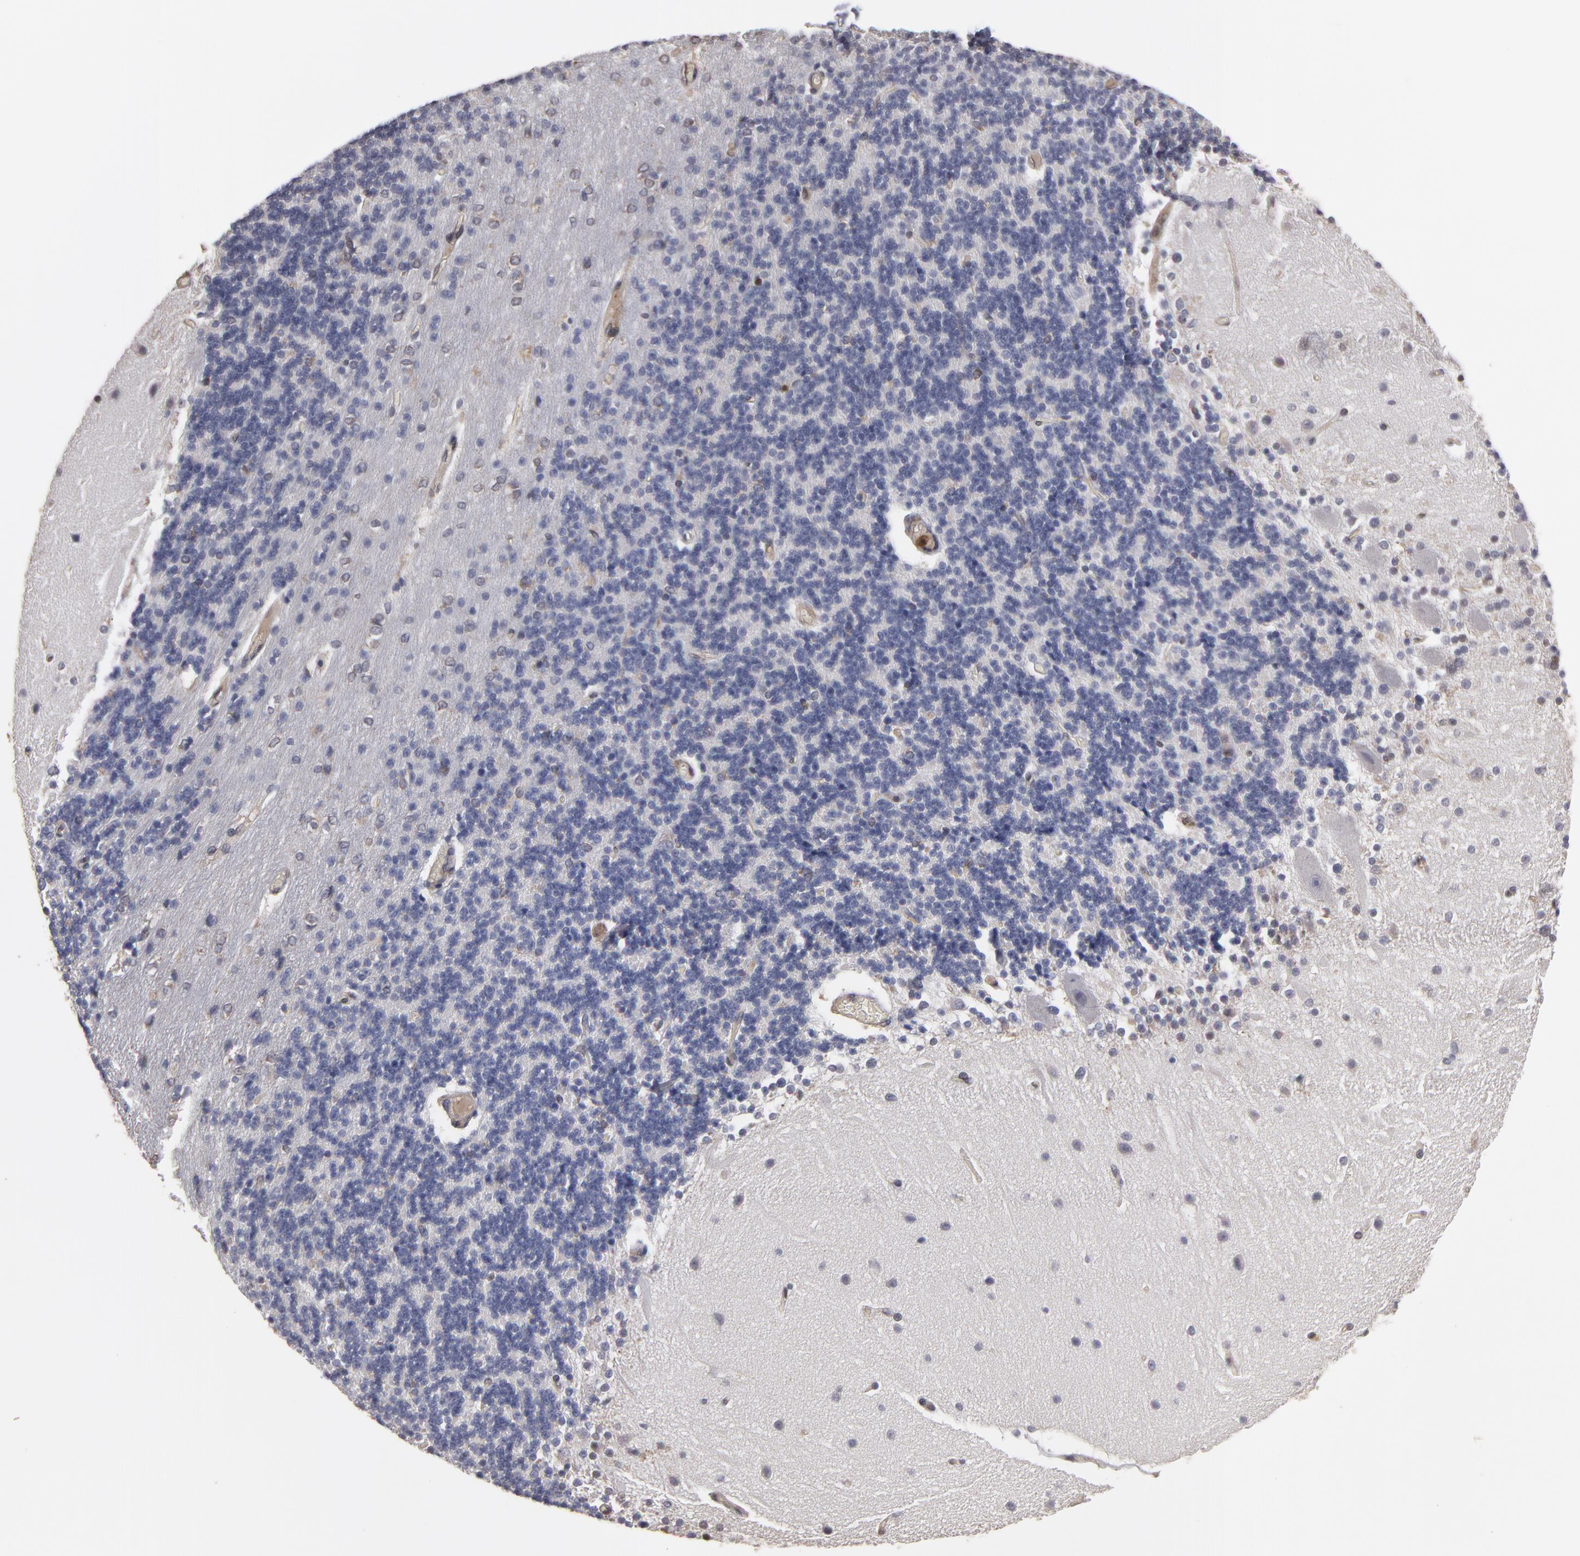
{"staining": {"intensity": "negative", "quantity": "none", "location": "none"}, "tissue": "cerebellum", "cell_type": "Cells in granular layer", "image_type": "normal", "snomed": [{"axis": "morphology", "description": "Normal tissue, NOS"}, {"axis": "topography", "description": "Cerebellum"}], "caption": "The micrograph displays no staining of cells in granular layer in benign cerebellum. Brightfield microscopy of immunohistochemistry (IHC) stained with DAB (3,3'-diaminobenzidine) (brown) and hematoxylin (blue), captured at high magnification.", "gene": "RO60", "patient": {"sex": "female", "age": 54}}